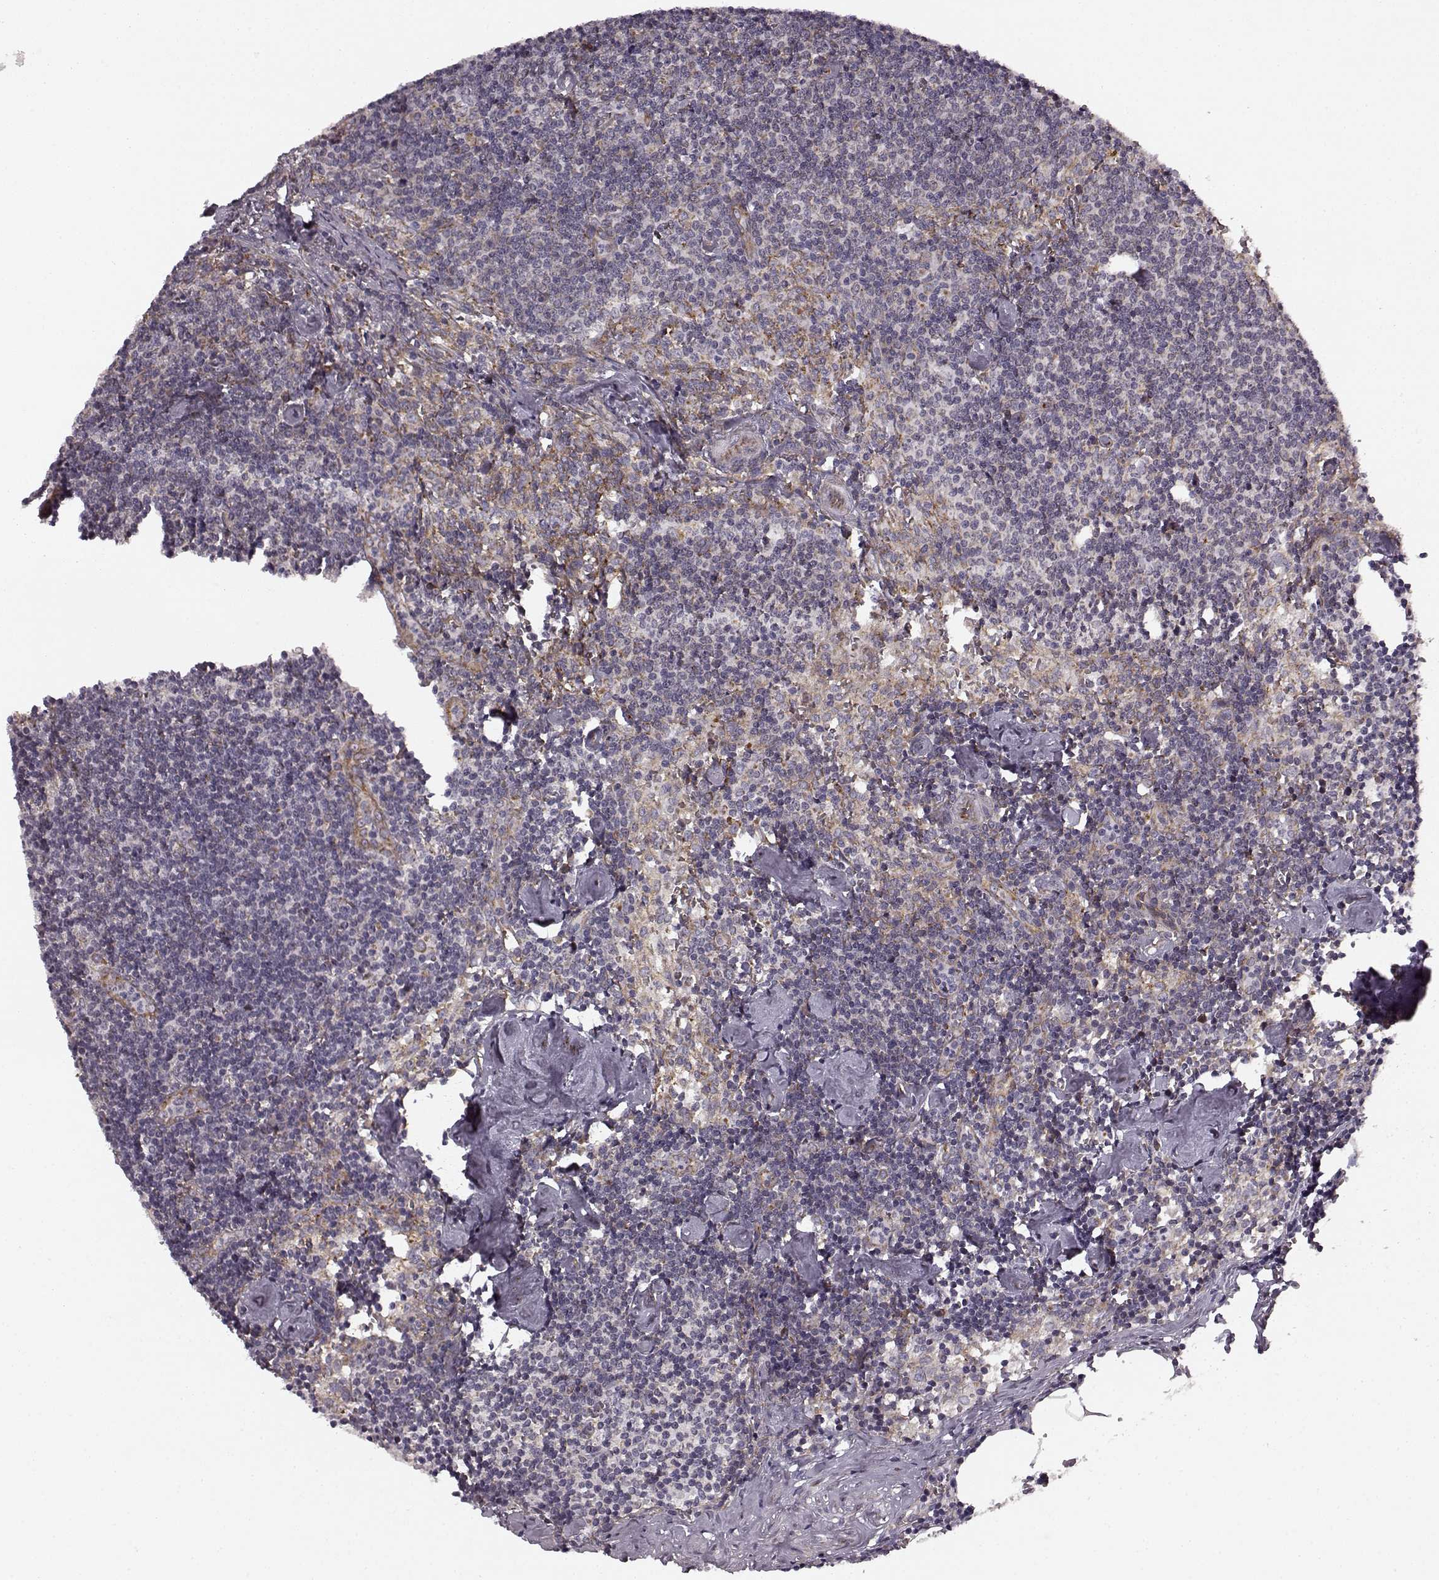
{"staining": {"intensity": "negative", "quantity": "none", "location": "none"}, "tissue": "lymph node", "cell_type": "Germinal center cells", "image_type": "normal", "snomed": [{"axis": "morphology", "description": "Normal tissue, NOS"}, {"axis": "topography", "description": "Lymph node"}], "caption": "Protein analysis of benign lymph node demonstrates no significant staining in germinal center cells. The staining is performed using DAB brown chromogen with nuclei counter-stained in using hematoxylin.", "gene": "TMEM14A", "patient": {"sex": "female", "age": 50}}